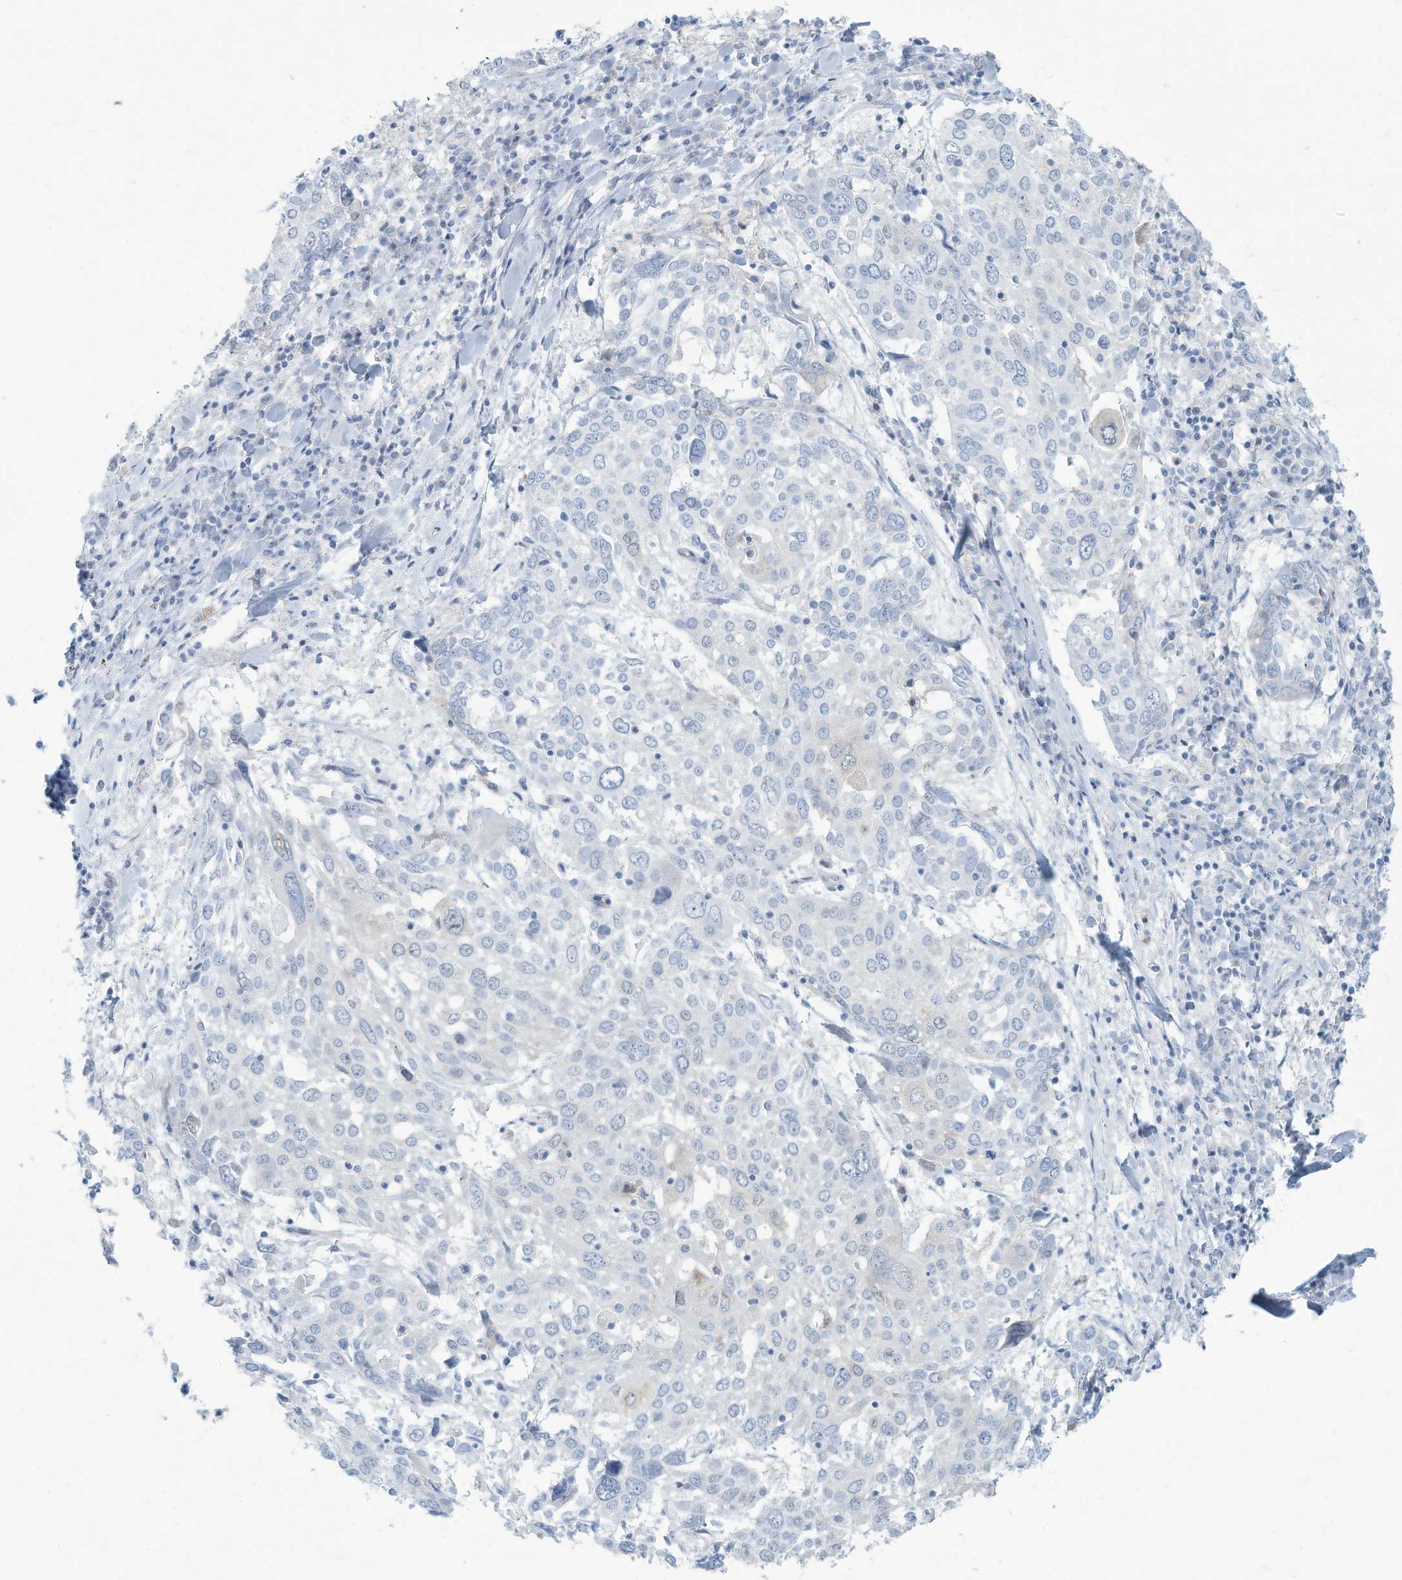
{"staining": {"intensity": "negative", "quantity": "none", "location": "none"}, "tissue": "lung cancer", "cell_type": "Tumor cells", "image_type": "cancer", "snomed": [{"axis": "morphology", "description": "Squamous cell carcinoma, NOS"}, {"axis": "topography", "description": "Lung"}], "caption": "The photomicrograph exhibits no staining of tumor cells in squamous cell carcinoma (lung).", "gene": "ERI2", "patient": {"sex": "male", "age": 65}}